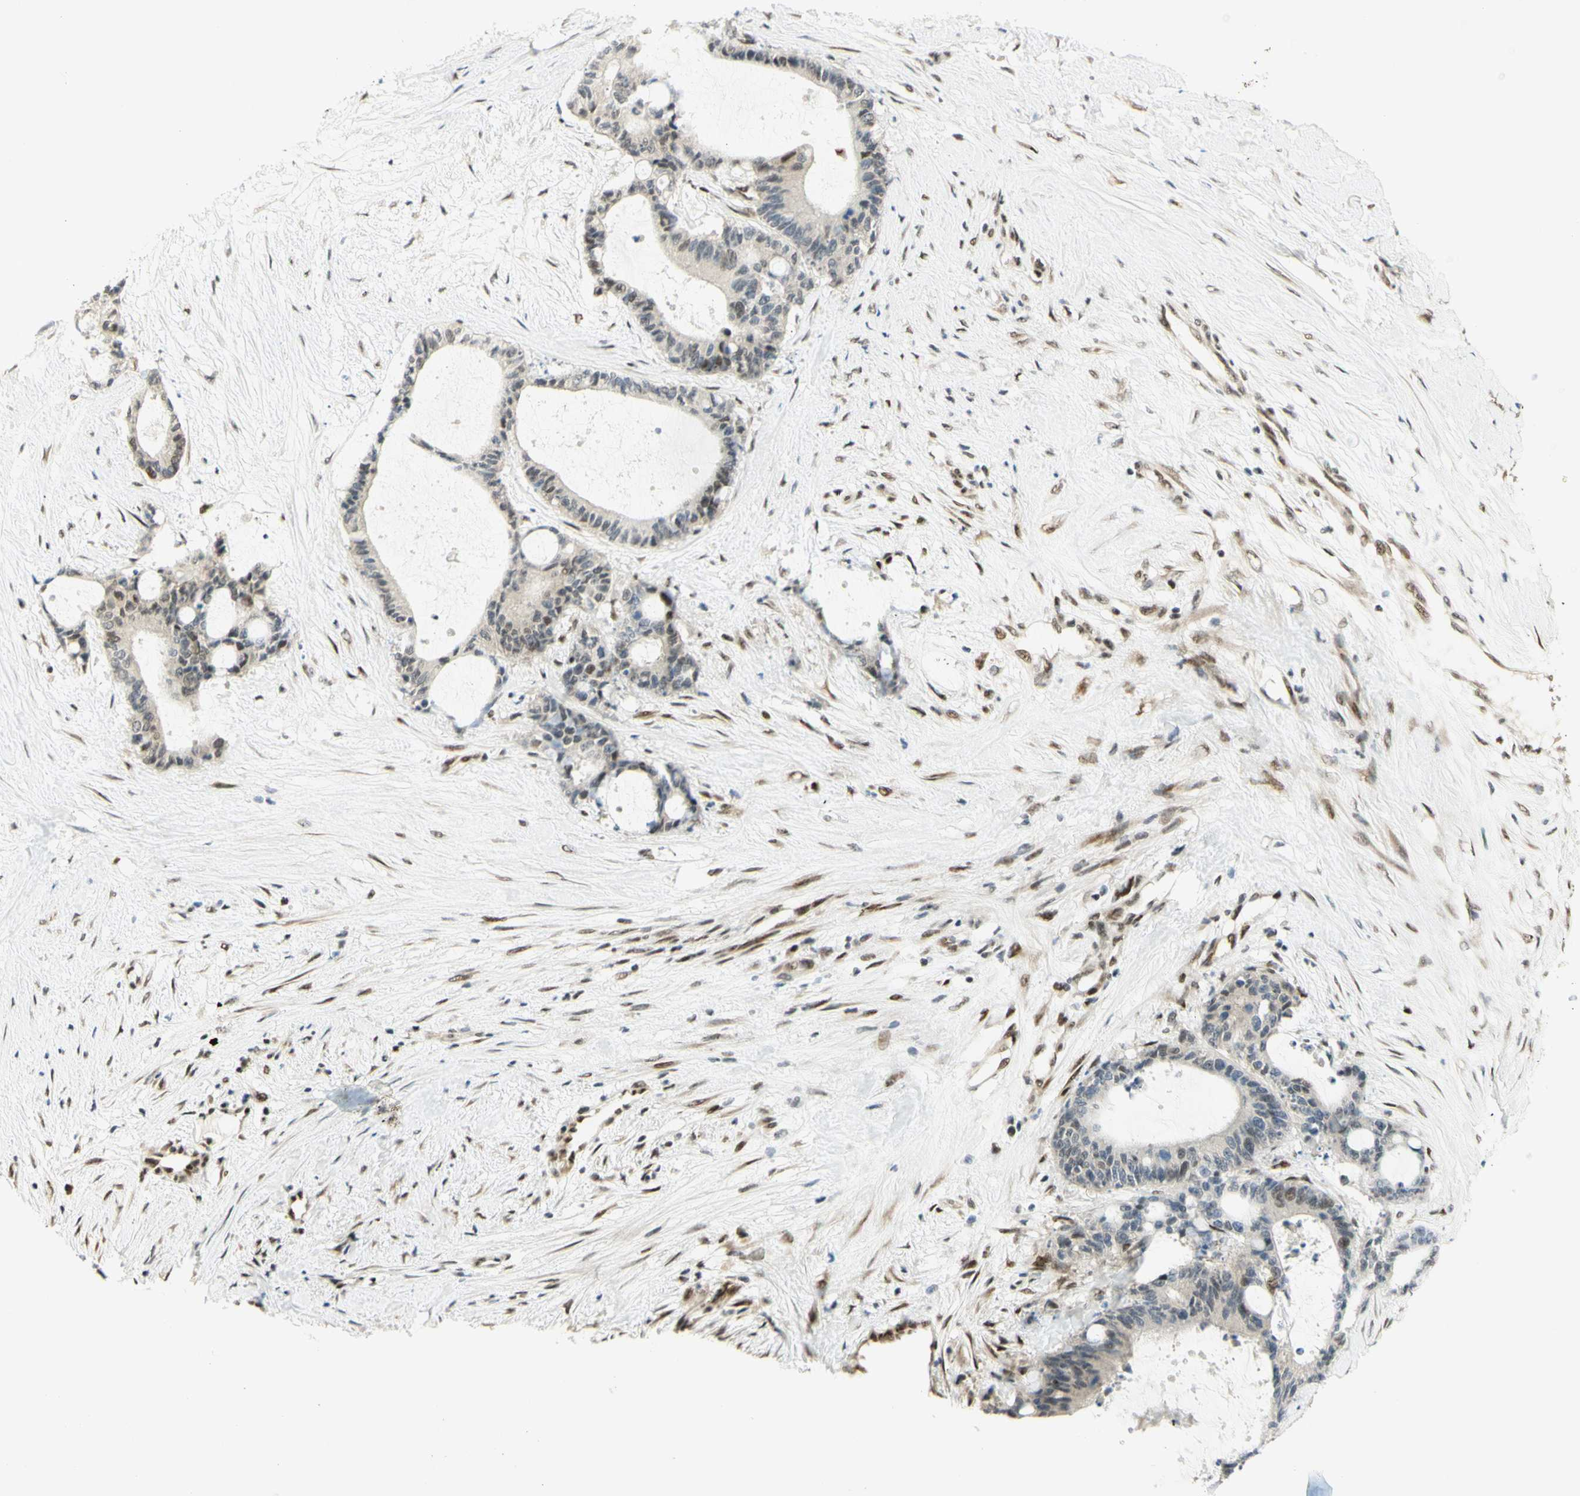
{"staining": {"intensity": "weak", "quantity": ">75%", "location": "cytoplasmic/membranous,nuclear"}, "tissue": "liver cancer", "cell_type": "Tumor cells", "image_type": "cancer", "snomed": [{"axis": "morphology", "description": "Cholangiocarcinoma"}, {"axis": "topography", "description": "Liver"}], "caption": "A photomicrograph of human liver cholangiocarcinoma stained for a protein exhibits weak cytoplasmic/membranous and nuclear brown staining in tumor cells. Nuclei are stained in blue.", "gene": "DDX1", "patient": {"sex": "female", "age": 73}}